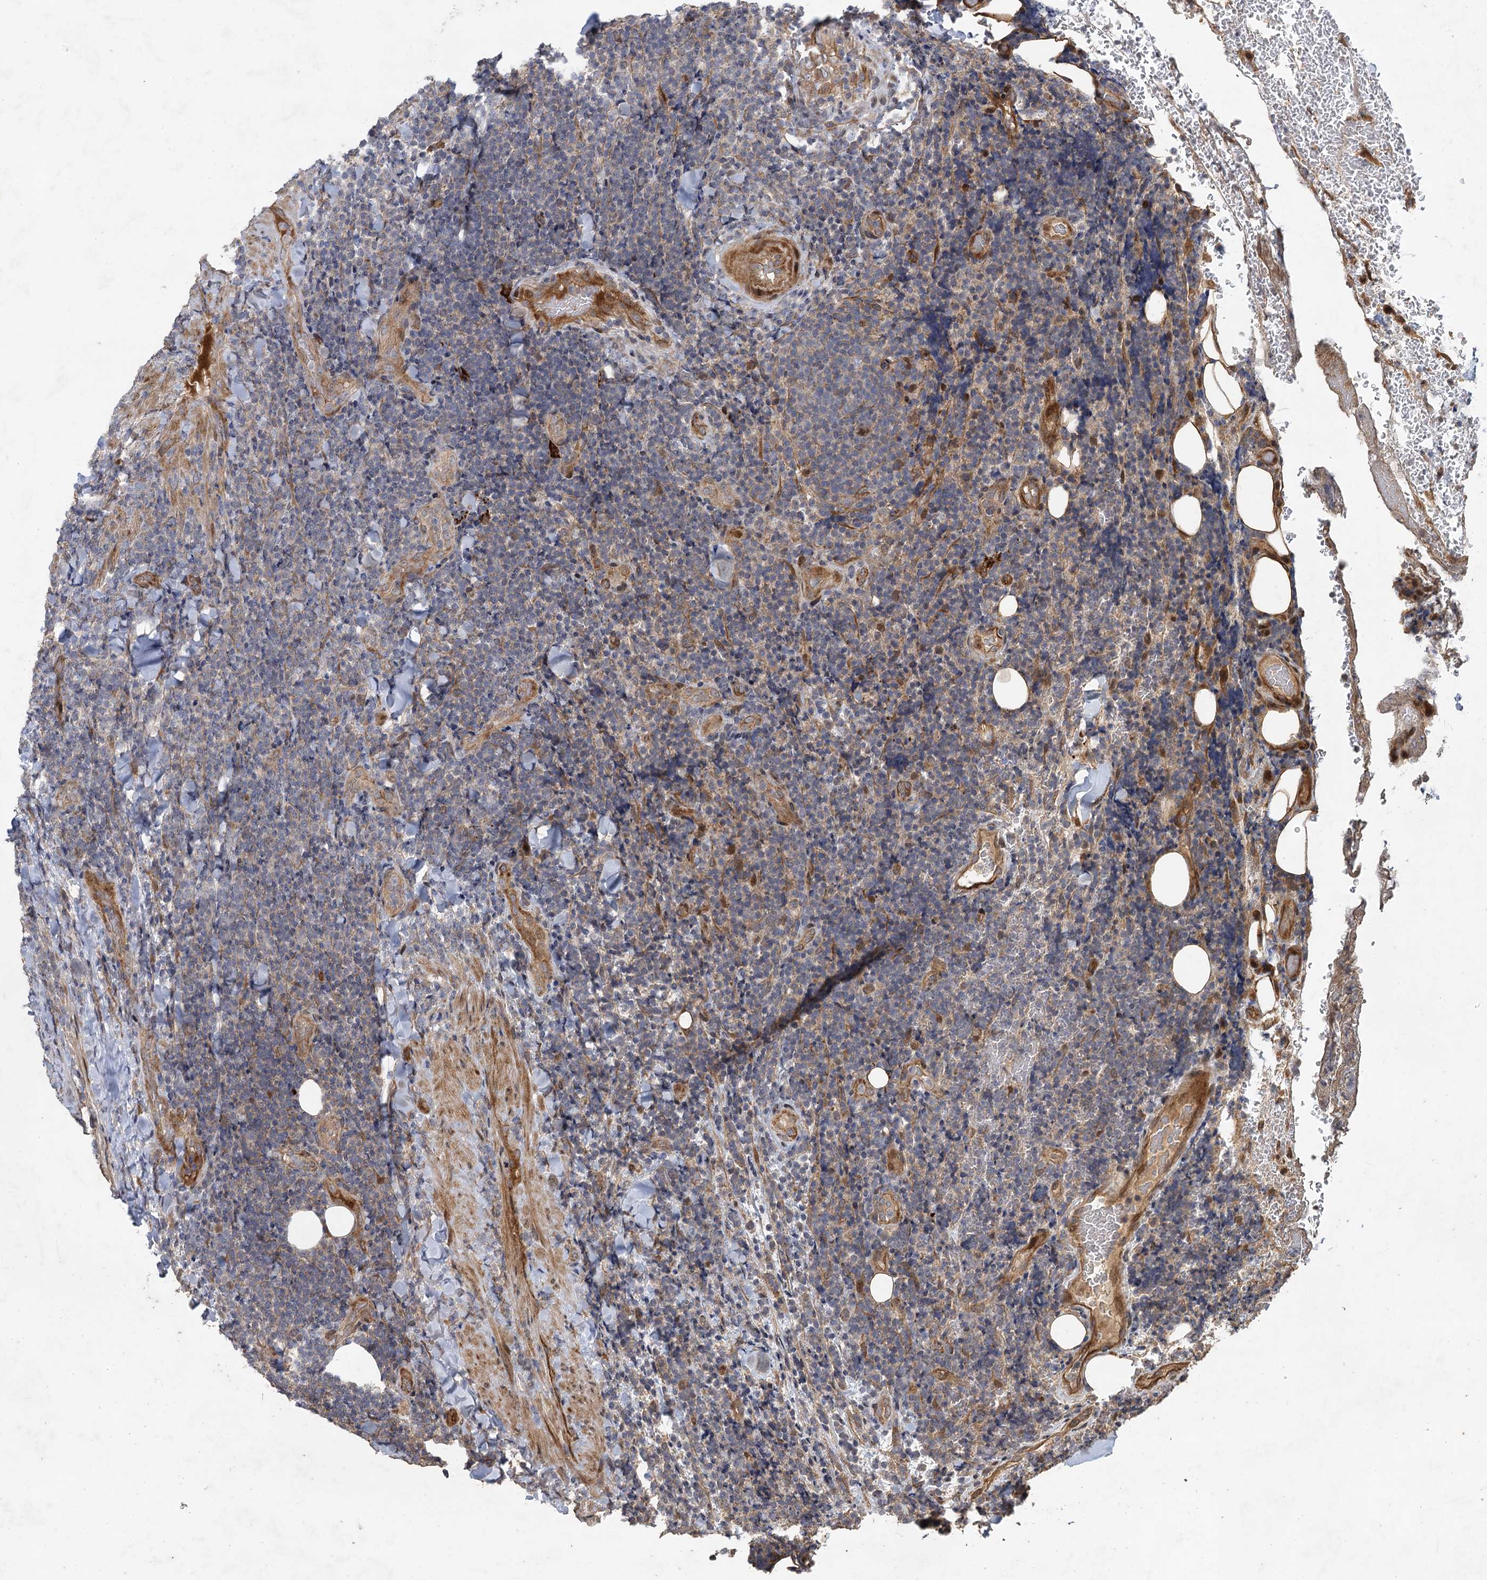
{"staining": {"intensity": "negative", "quantity": "none", "location": "none"}, "tissue": "lymphoma", "cell_type": "Tumor cells", "image_type": "cancer", "snomed": [{"axis": "morphology", "description": "Malignant lymphoma, non-Hodgkin's type, Low grade"}, {"axis": "topography", "description": "Lymph node"}], "caption": "Immunohistochemistry image of neoplastic tissue: human lymphoma stained with DAB displays no significant protein positivity in tumor cells.", "gene": "NUDT22", "patient": {"sex": "male", "age": 66}}